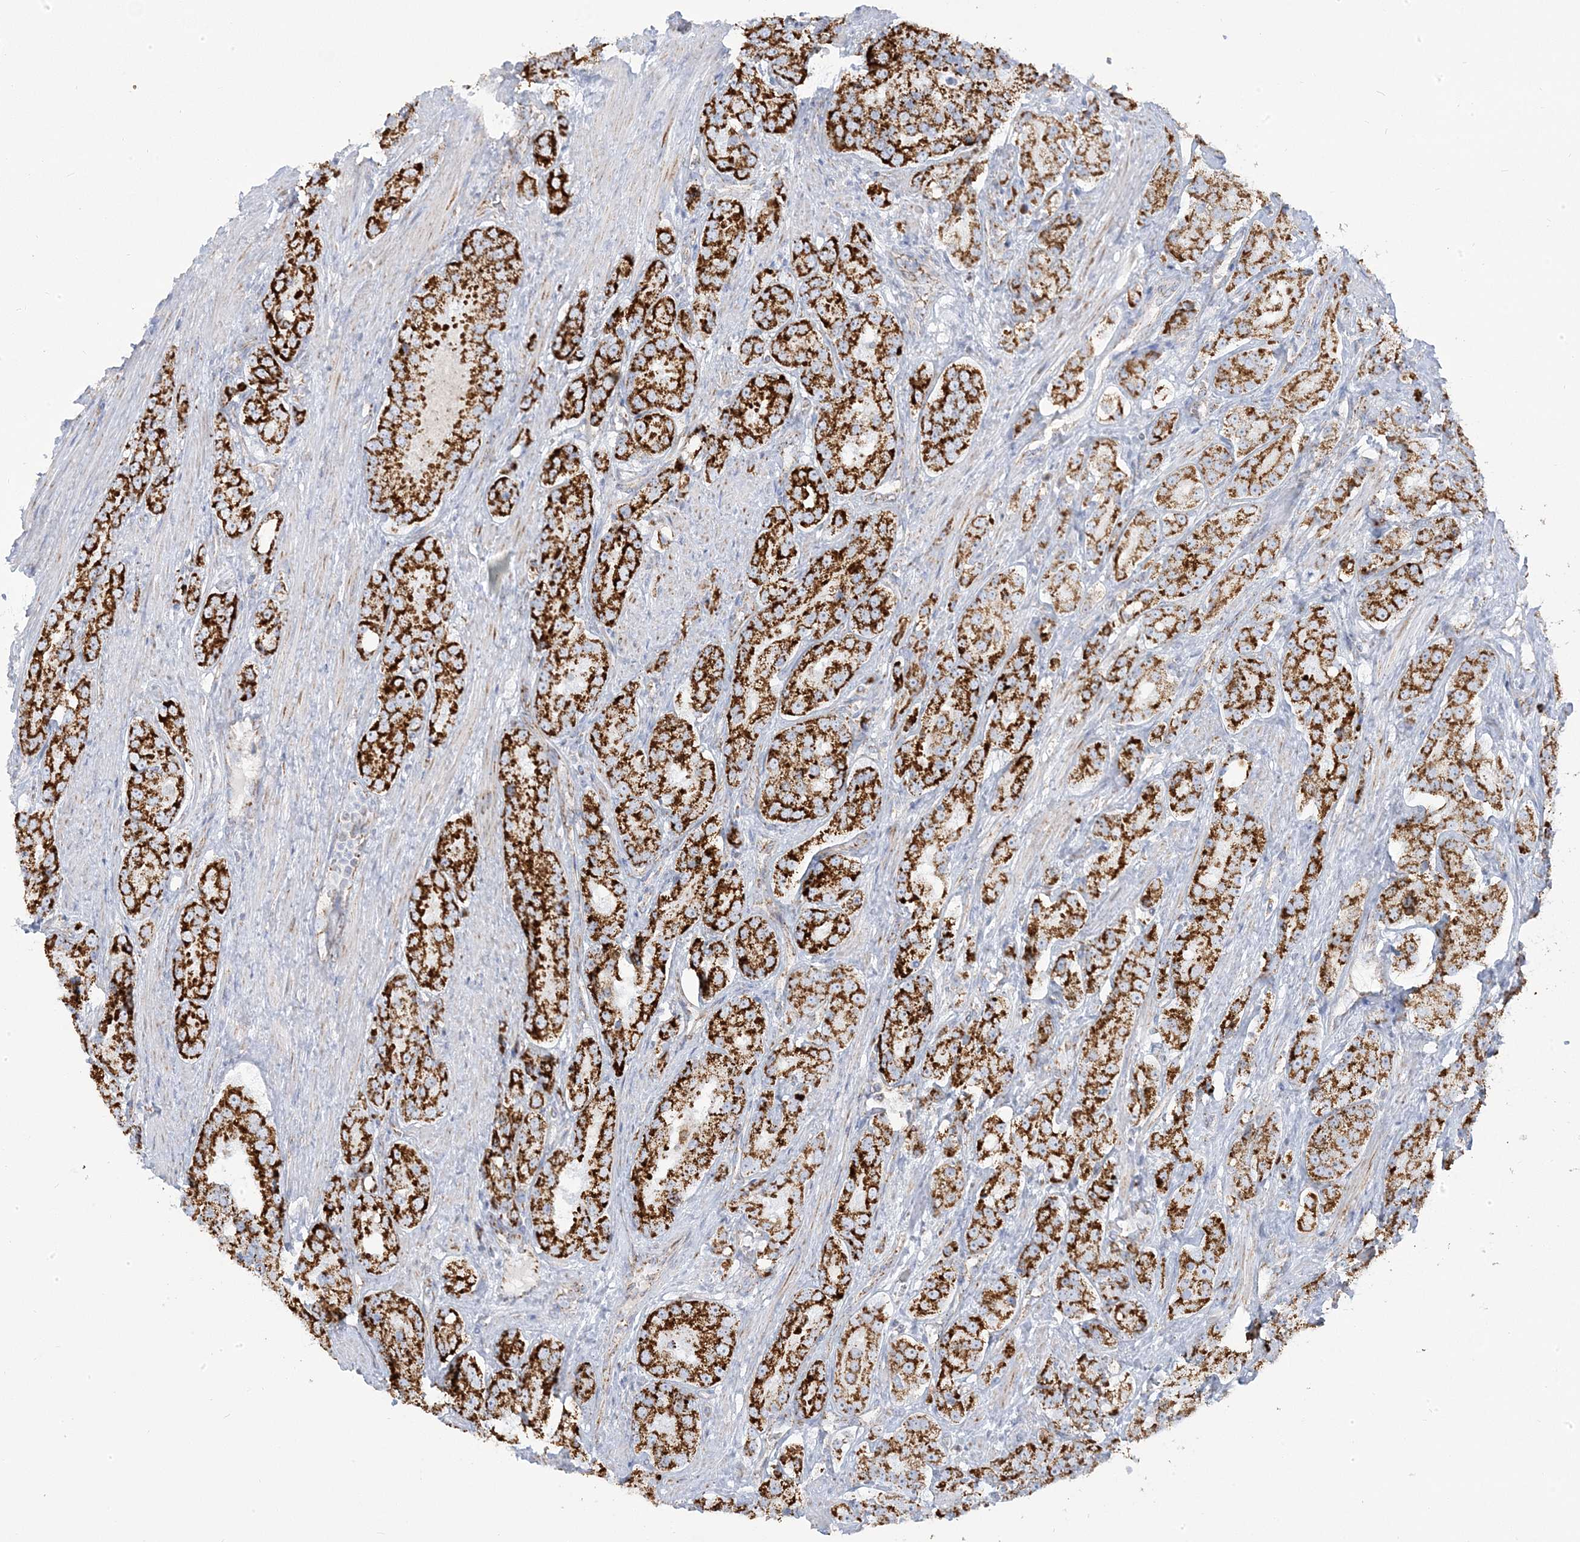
{"staining": {"intensity": "strong", "quantity": ">75%", "location": "cytoplasmic/membranous"}, "tissue": "prostate cancer", "cell_type": "Tumor cells", "image_type": "cancer", "snomed": [{"axis": "morphology", "description": "Adenocarcinoma, High grade"}, {"axis": "topography", "description": "Prostate"}], "caption": "Tumor cells show strong cytoplasmic/membranous positivity in approximately >75% of cells in prostate cancer (high-grade adenocarcinoma). Immunohistochemistry (ihc) stains the protein in brown and the nuclei are stained blue.", "gene": "PCCB", "patient": {"sex": "male", "age": 60}}